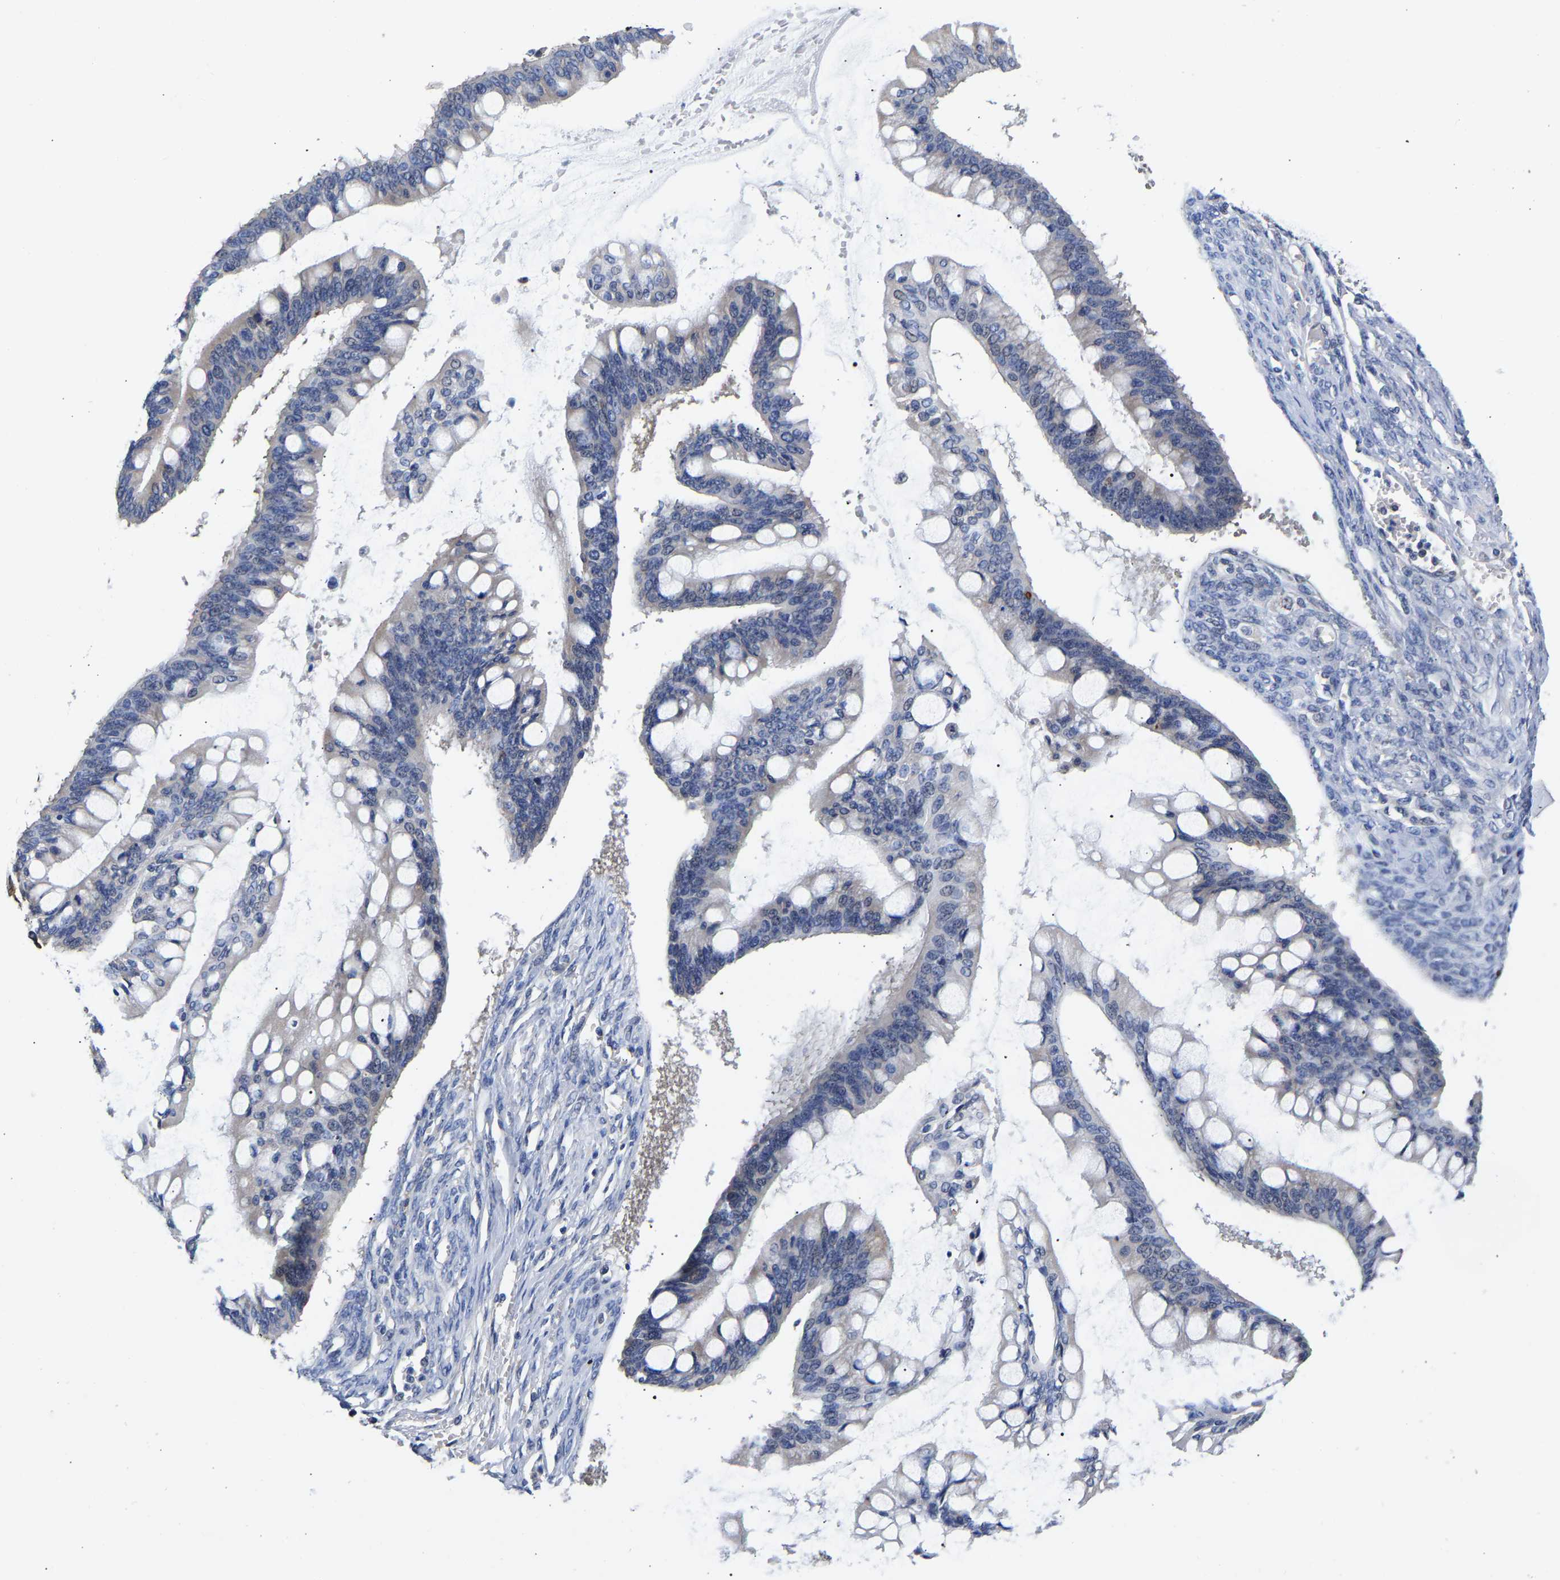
{"staining": {"intensity": "negative", "quantity": "none", "location": "none"}, "tissue": "ovarian cancer", "cell_type": "Tumor cells", "image_type": "cancer", "snomed": [{"axis": "morphology", "description": "Cystadenocarcinoma, mucinous, NOS"}, {"axis": "topography", "description": "Ovary"}], "caption": "A photomicrograph of ovarian cancer stained for a protein displays no brown staining in tumor cells.", "gene": "CCDC6", "patient": {"sex": "female", "age": 73}}